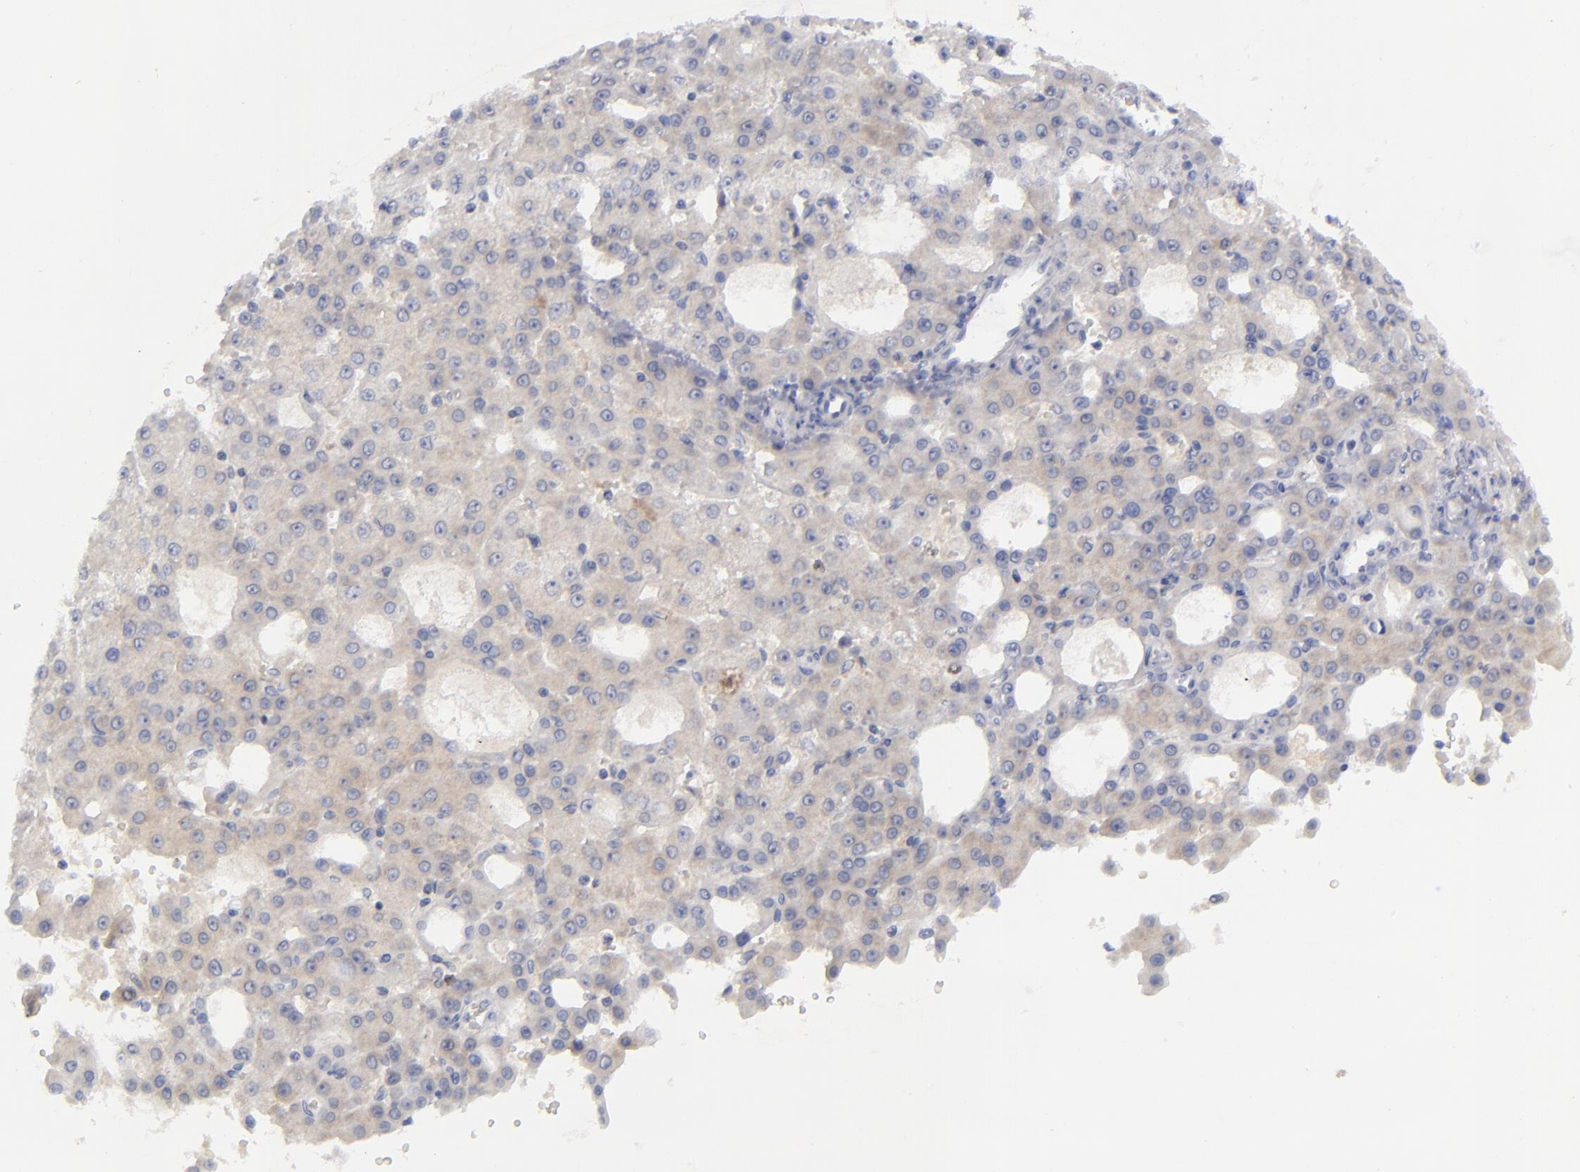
{"staining": {"intensity": "negative", "quantity": "none", "location": "none"}, "tissue": "liver cancer", "cell_type": "Tumor cells", "image_type": "cancer", "snomed": [{"axis": "morphology", "description": "Carcinoma, Hepatocellular, NOS"}, {"axis": "topography", "description": "Liver"}], "caption": "Tumor cells are negative for brown protein staining in liver cancer (hepatocellular carcinoma).", "gene": "AURKA", "patient": {"sex": "male", "age": 47}}